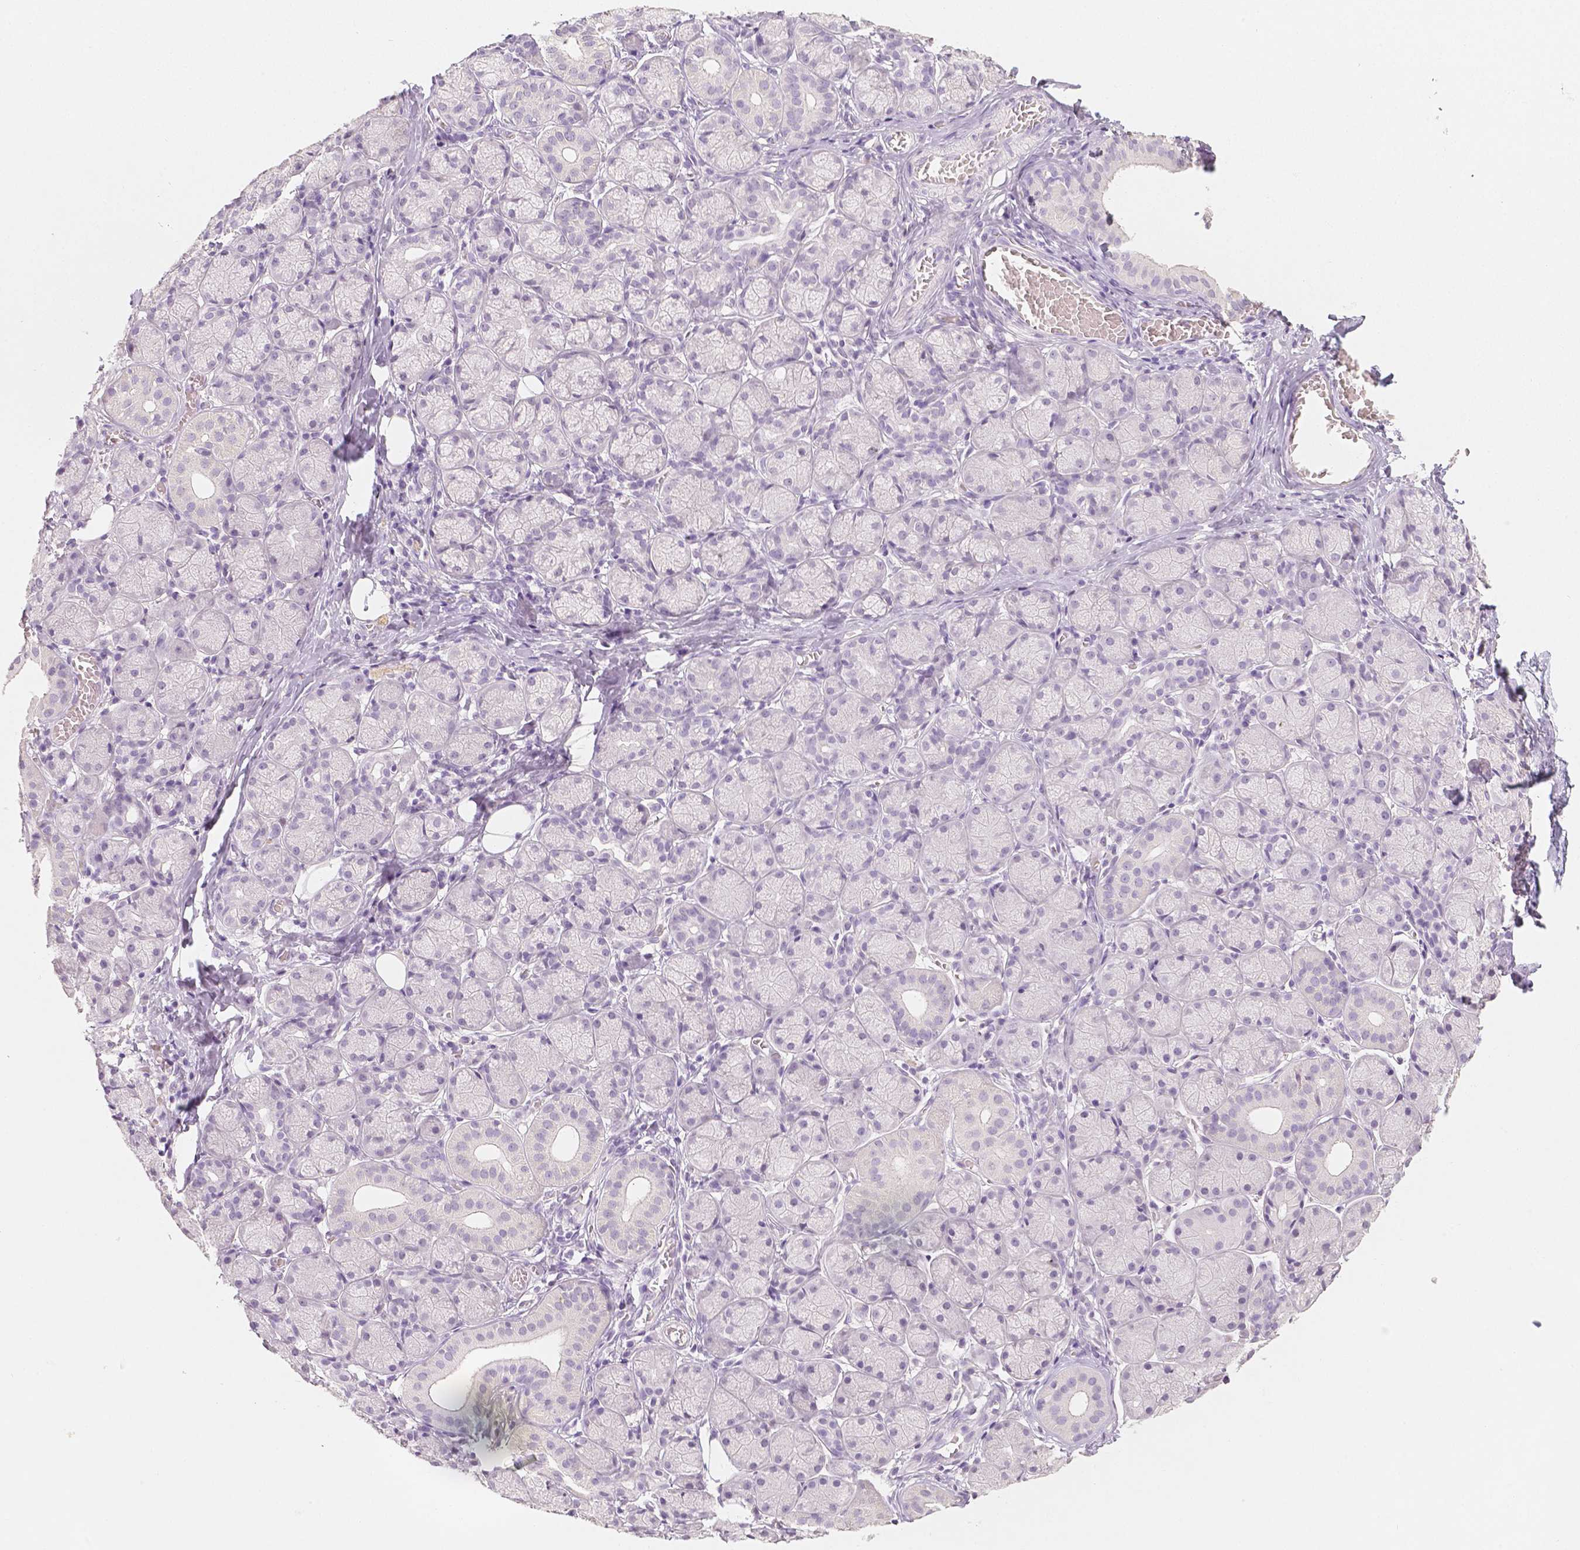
{"staining": {"intensity": "negative", "quantity": "none", "location": "none"}, "tissue": "salivary gland", "cell_type": "Glandular cells", "image_type": "normal", "snomed": [{"axis": "morphology", "description": "Normal tissue, NOS"}, {"axis": "topography", "description": "Salivary gland"}, {"axis": "topography", "description": "Peripheral nerve tissue"}], "caption": "Normal salivary gland was stained to show a protein in brown. There is no significant positivity in glandular cells. (Brightfield microscopy of DAB (3,3'-diaminobenzidine) IHC at high magnification).", "gene": "HNF1B", "patient": {"sex": "female", "age": 24}}